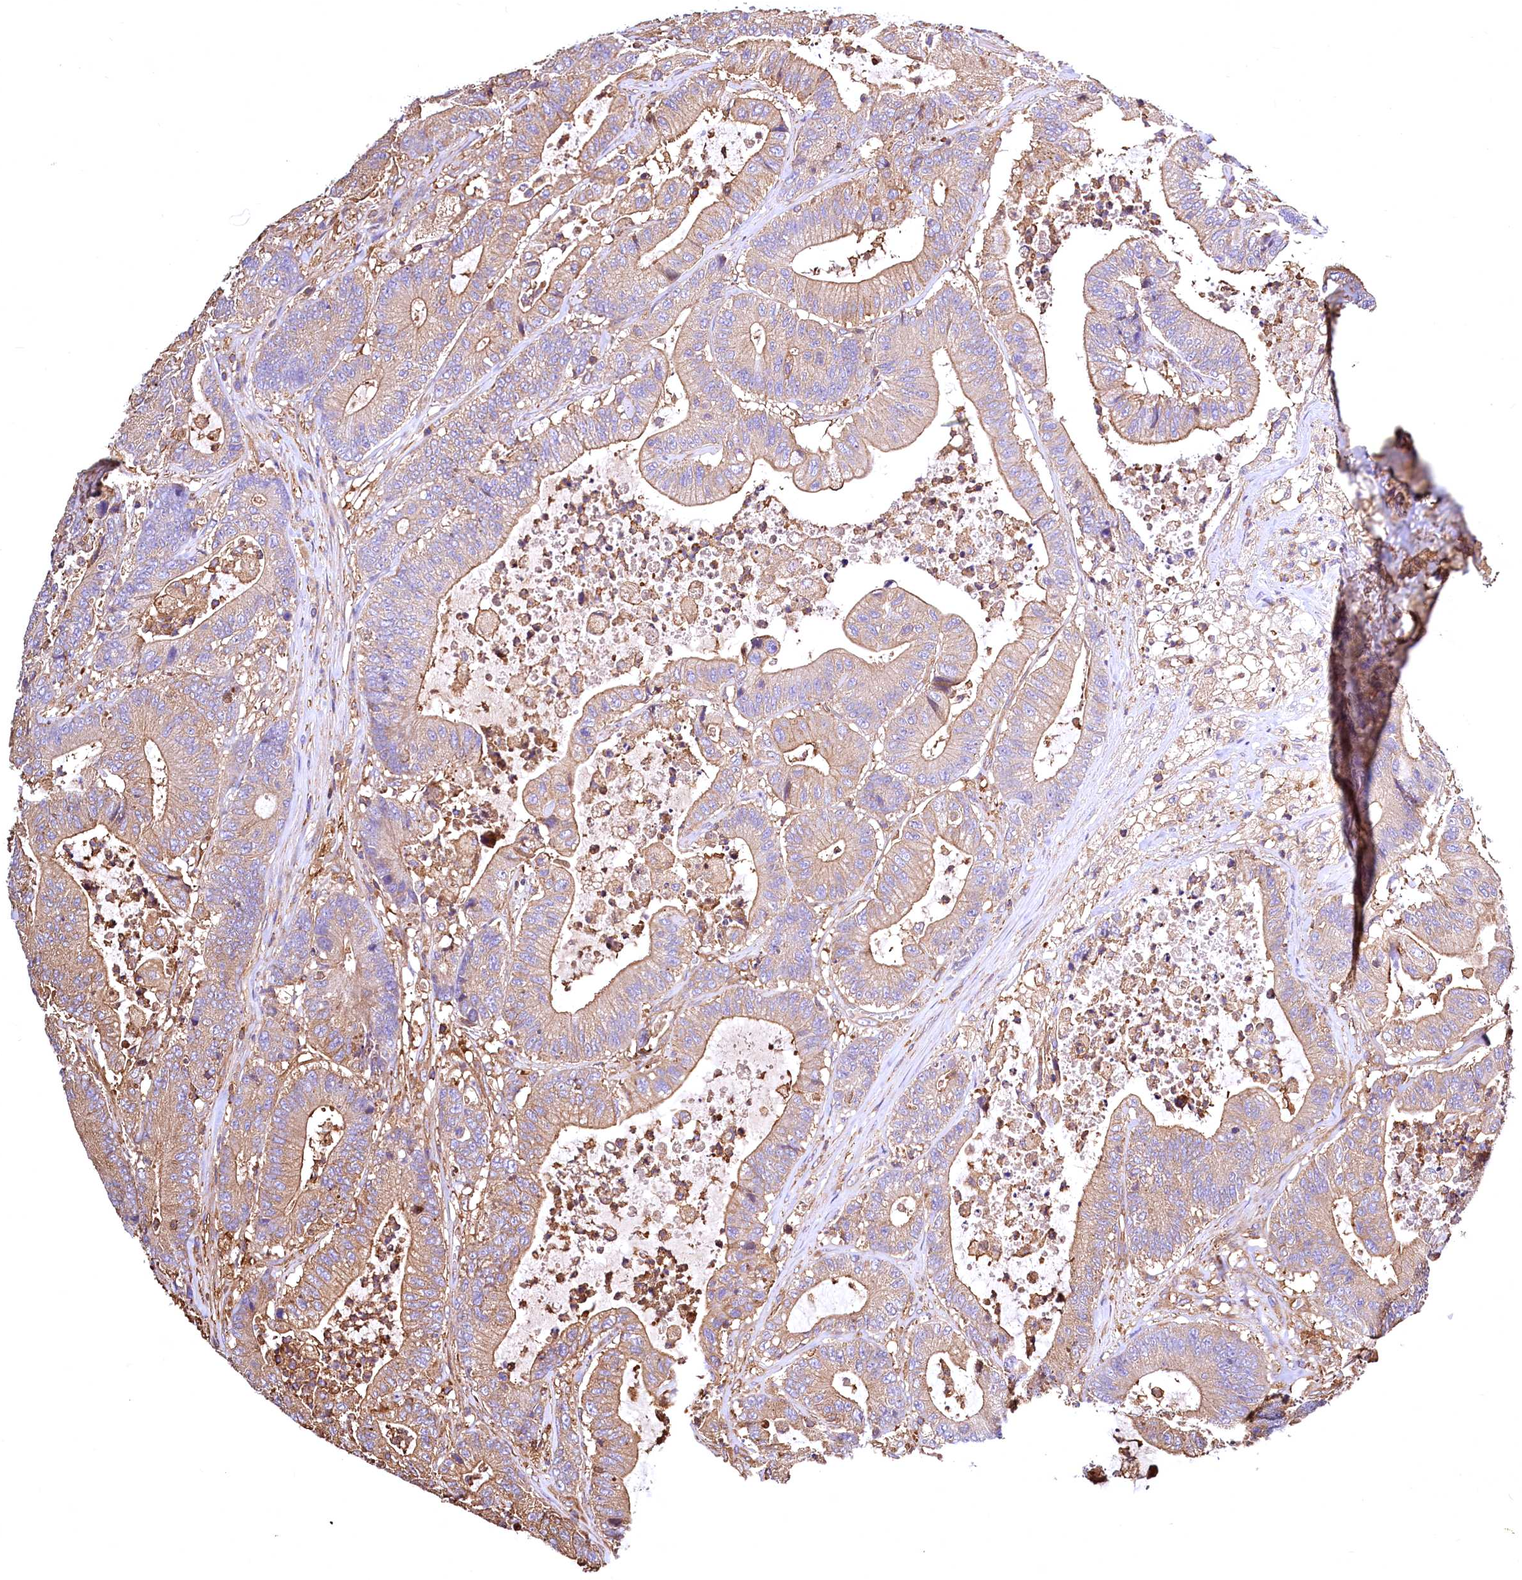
{"staining": {"intensity": "moderate", "quantity": "25%-75%", "location": "cytoplasmic/membranous"}, "tissue": "colorectal cancer", "cell_type": "Tumor cells", "image_type": "cancer", "snomed": [{"axis": "morphology", "description": "Adenocarcinoma, NOS"}, {"axis": "topography", "description": "Colon"}], "caption": "Immunohistochemical staining of human colorectal adenocarcinoma demonstrates medium levels of moderate cytoplasmic/membranous protein staining in approximately 25%-75% of tumor cells.", "gene": "RARS2", "patient": {"sex": "female", "age": 84}}